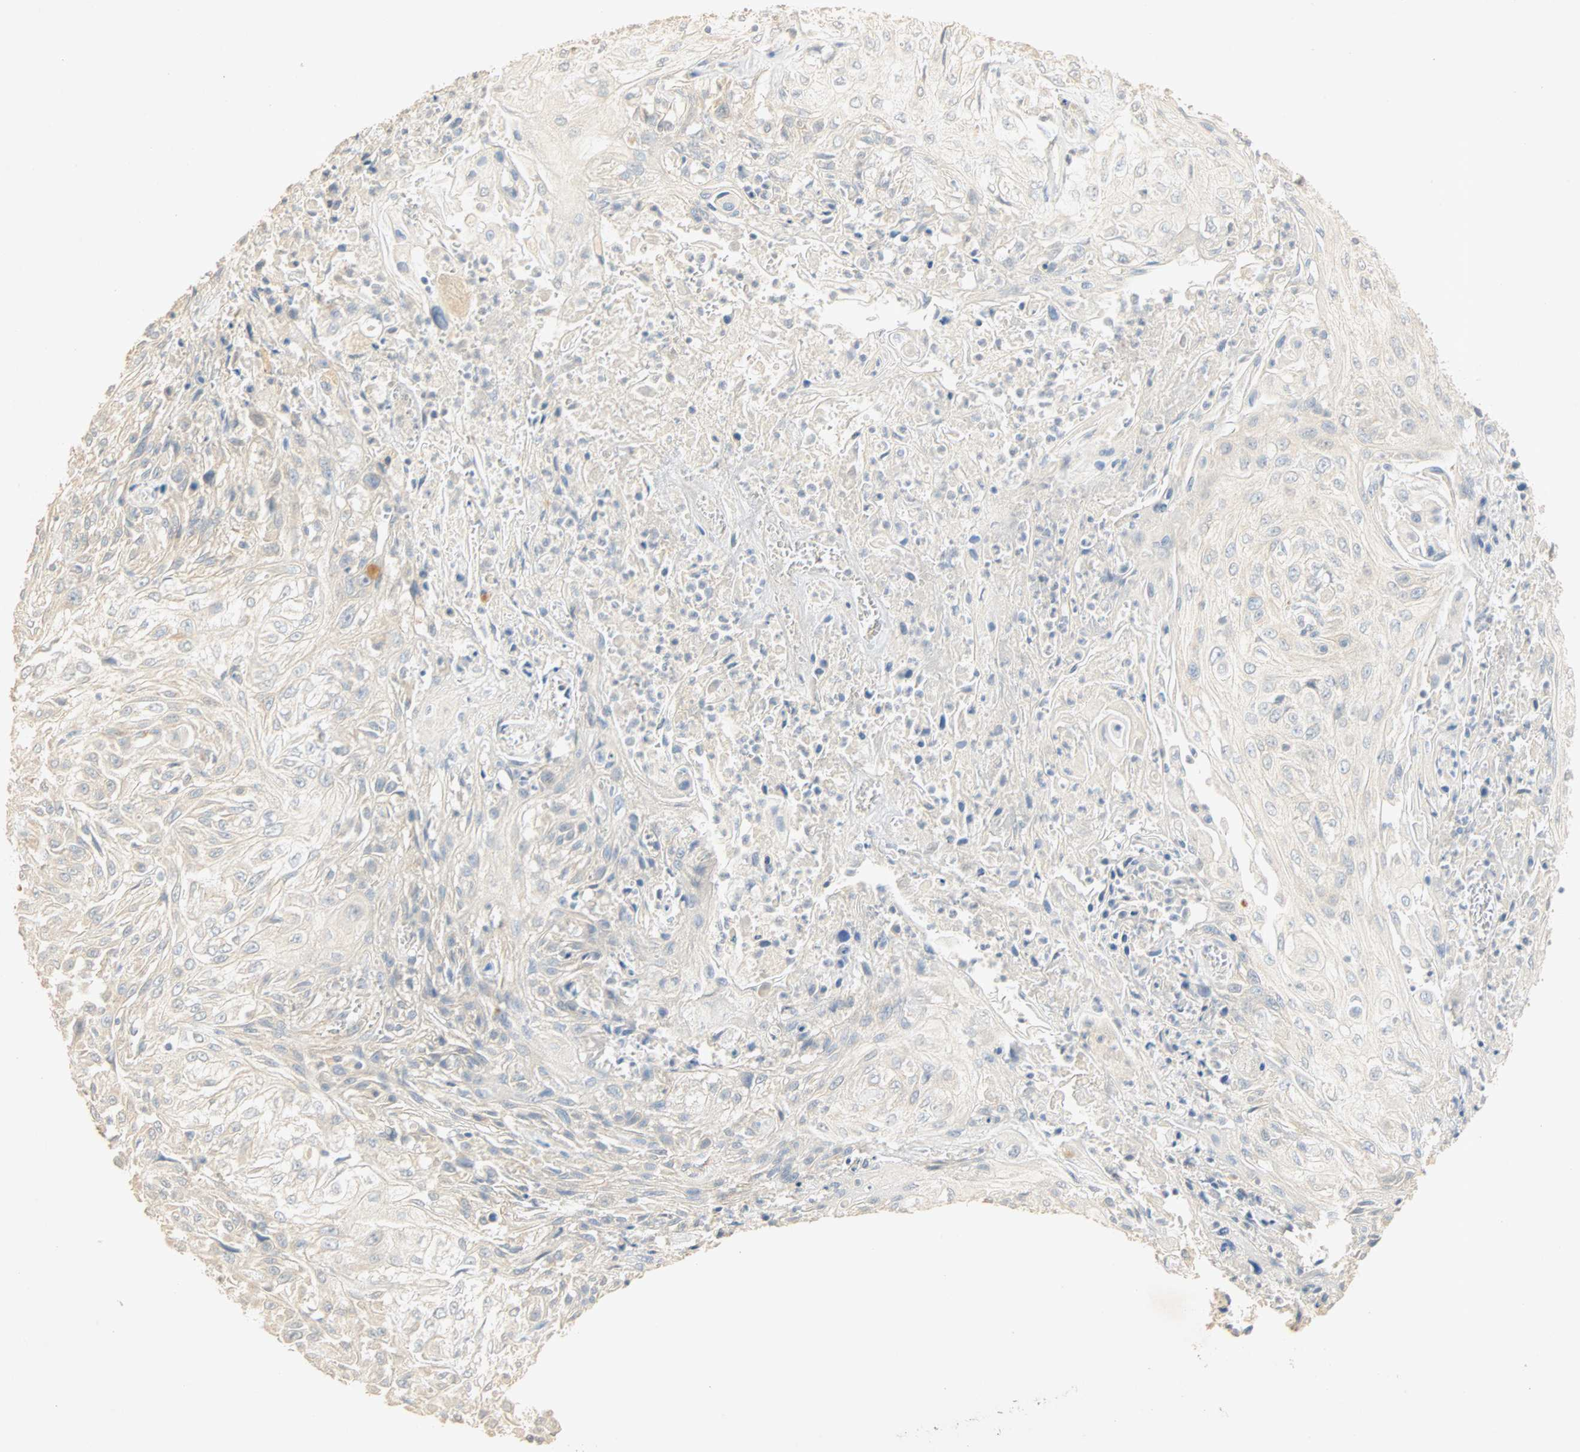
{"staining": {"intensity": "negative", "quantity": "none", "location": "none"}, "tissue": "skin cancer", "cell_type": "Tumor cells", "image_type": "cancer", "snomed": [{"axis": "morphology", "description": "Squamous cell carcinoma, NOS"}, {"axis": "morphology", "description": "Squamous cell carcinoma, metastatic, NOS"}, {"axis": "topography", "description": "Skin"}, {"axis": "topography", "description": "Lymph node"}], "caption": "An immunohistochemistry micrograph of skin cancer is shown. There is no staining in tumor cells of skin cancer.", "gene": "SELENBP1", "patient": {"sex": "male", "age": 75}}